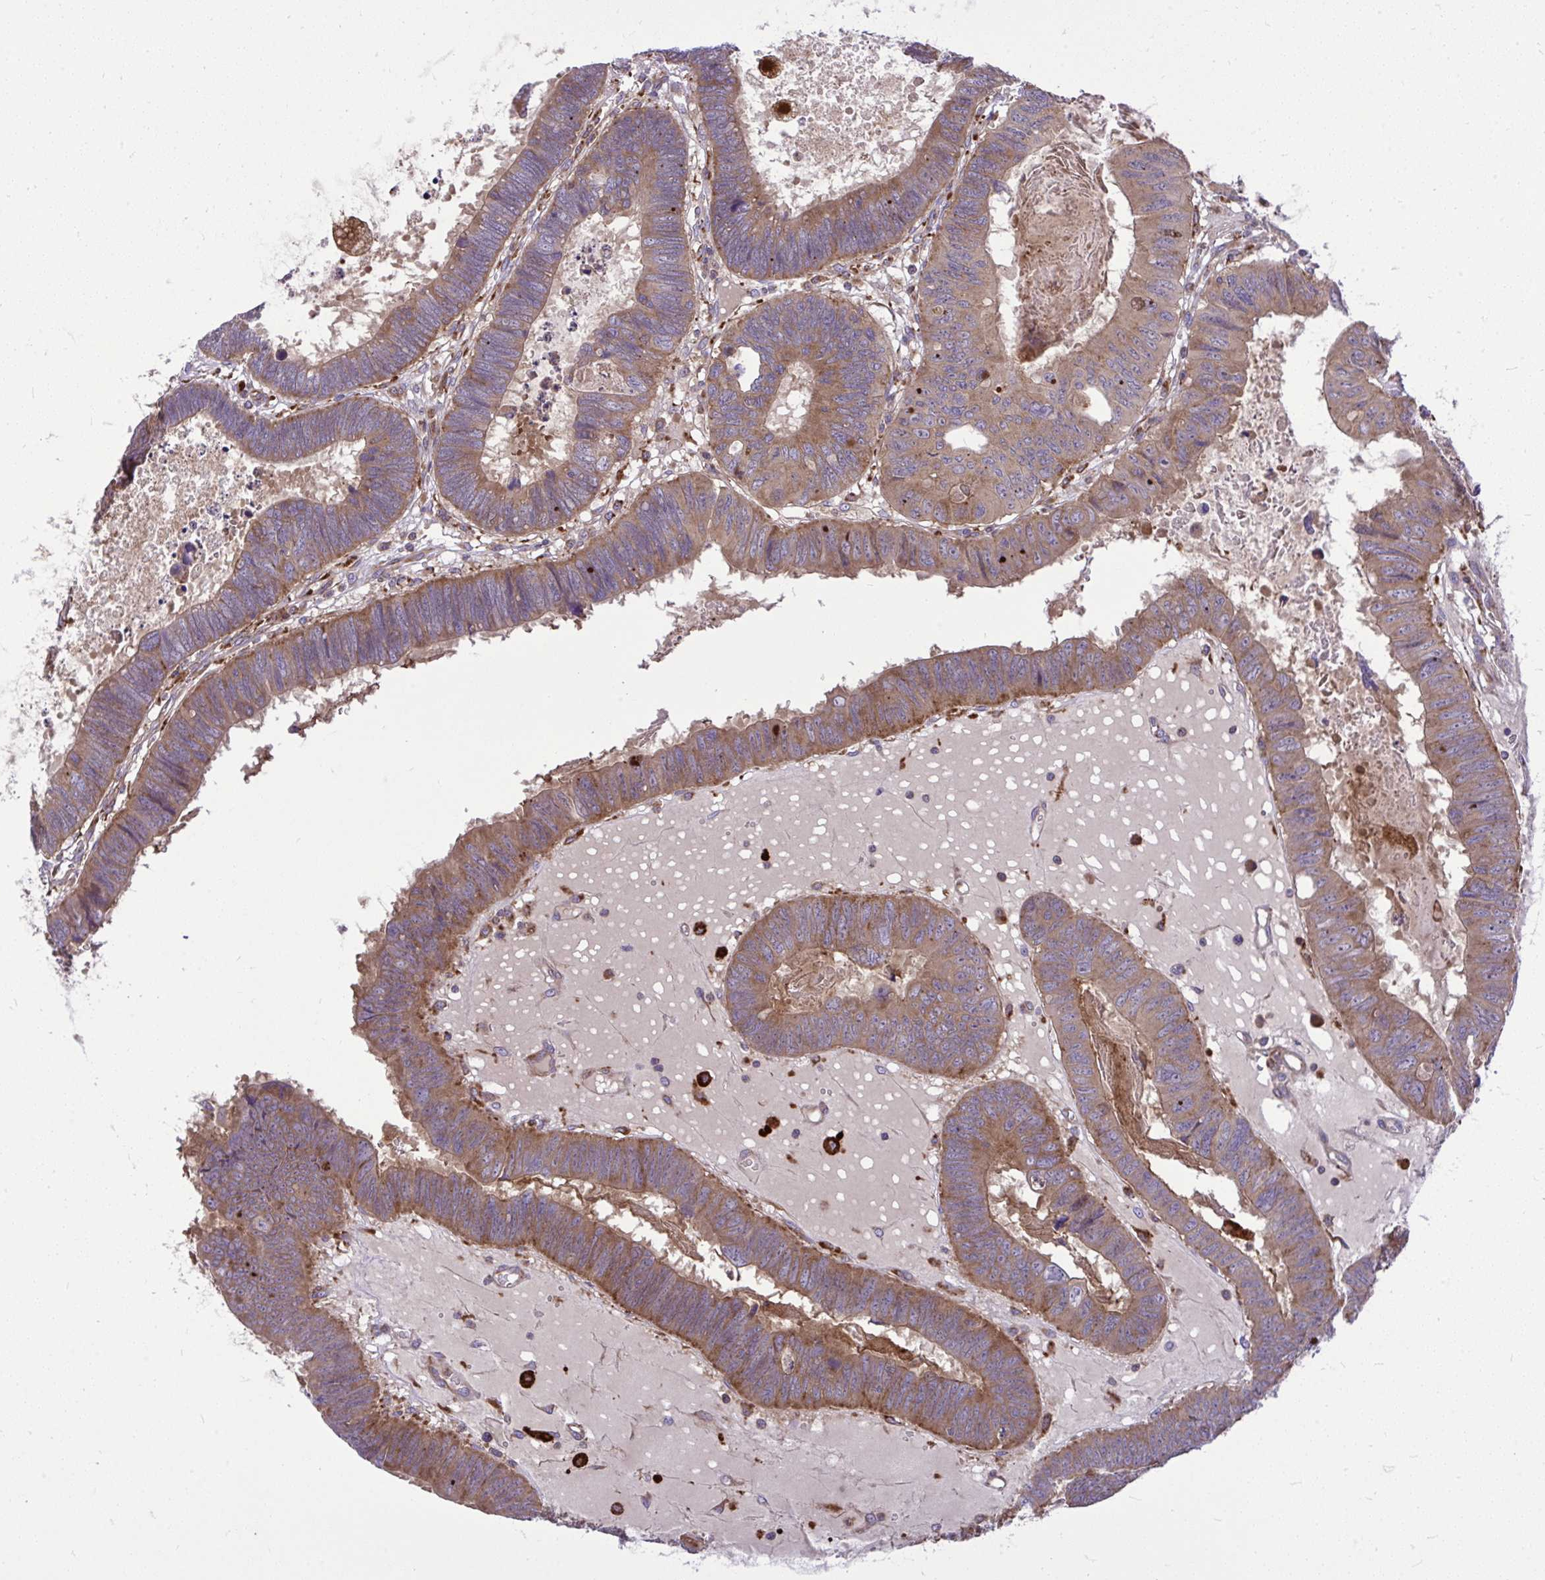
{"staining": {"intensity": "moderate", "quantity": ">75%", "location": "cytoplasmic/membranous"}, "tissue": "colorectal cancer", "cell_type": "Tumor cells", "image_type": "cancer", "snomed": [{"axis": "morphology", "description": "Adenocarcinoma, NOS"}, {"axis": "topography", "description": "Colon"}], "caption": "A micrograph of colorectal adenocarcinoma stained for a protein exhibits moderate cytoplasmic/membranous brown staining in tumor cells.", "gene": "PAIP2", "patient": {"sex": "male", "age": 62}}